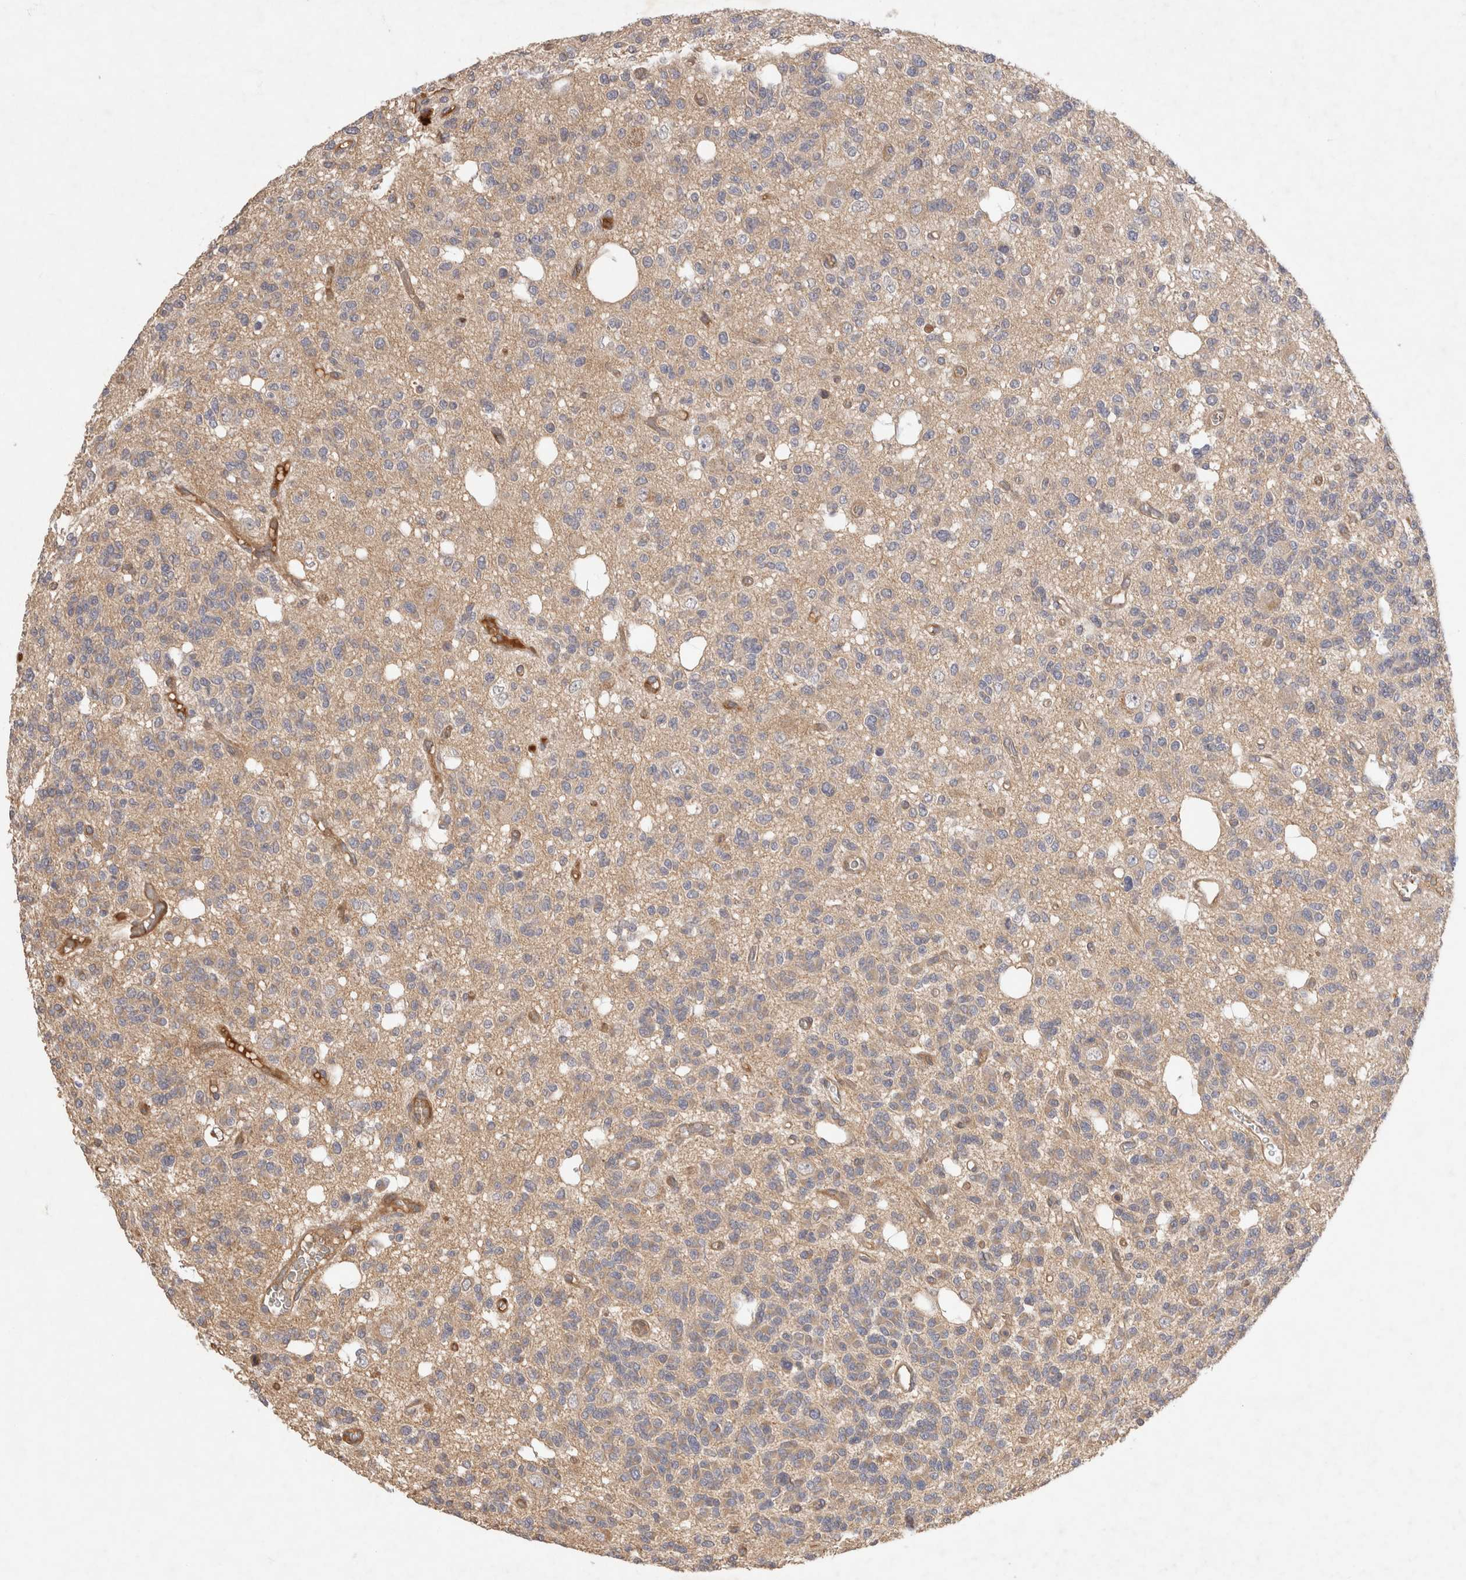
{"staining": {"intensity": "weak", "quantity": "<25%", "location": "cytoplasmic/membranous"}, "tissue": "glioma", "cell_type": "Tumor cells", "image_type": "cancer", "snomed": [{"axis": "morphology", "description": "Glioma, malignant, Low grade"}, {"axis": "topography", "description": "Brain"}], "caption": "This is an immunohistochemistry (IHC) histopathology image of human malignant glioma (low-grade). There is no positivity in tumor cells.", "gene": "PPP1R42", "patient": {"sex": "male", "age": 38}}